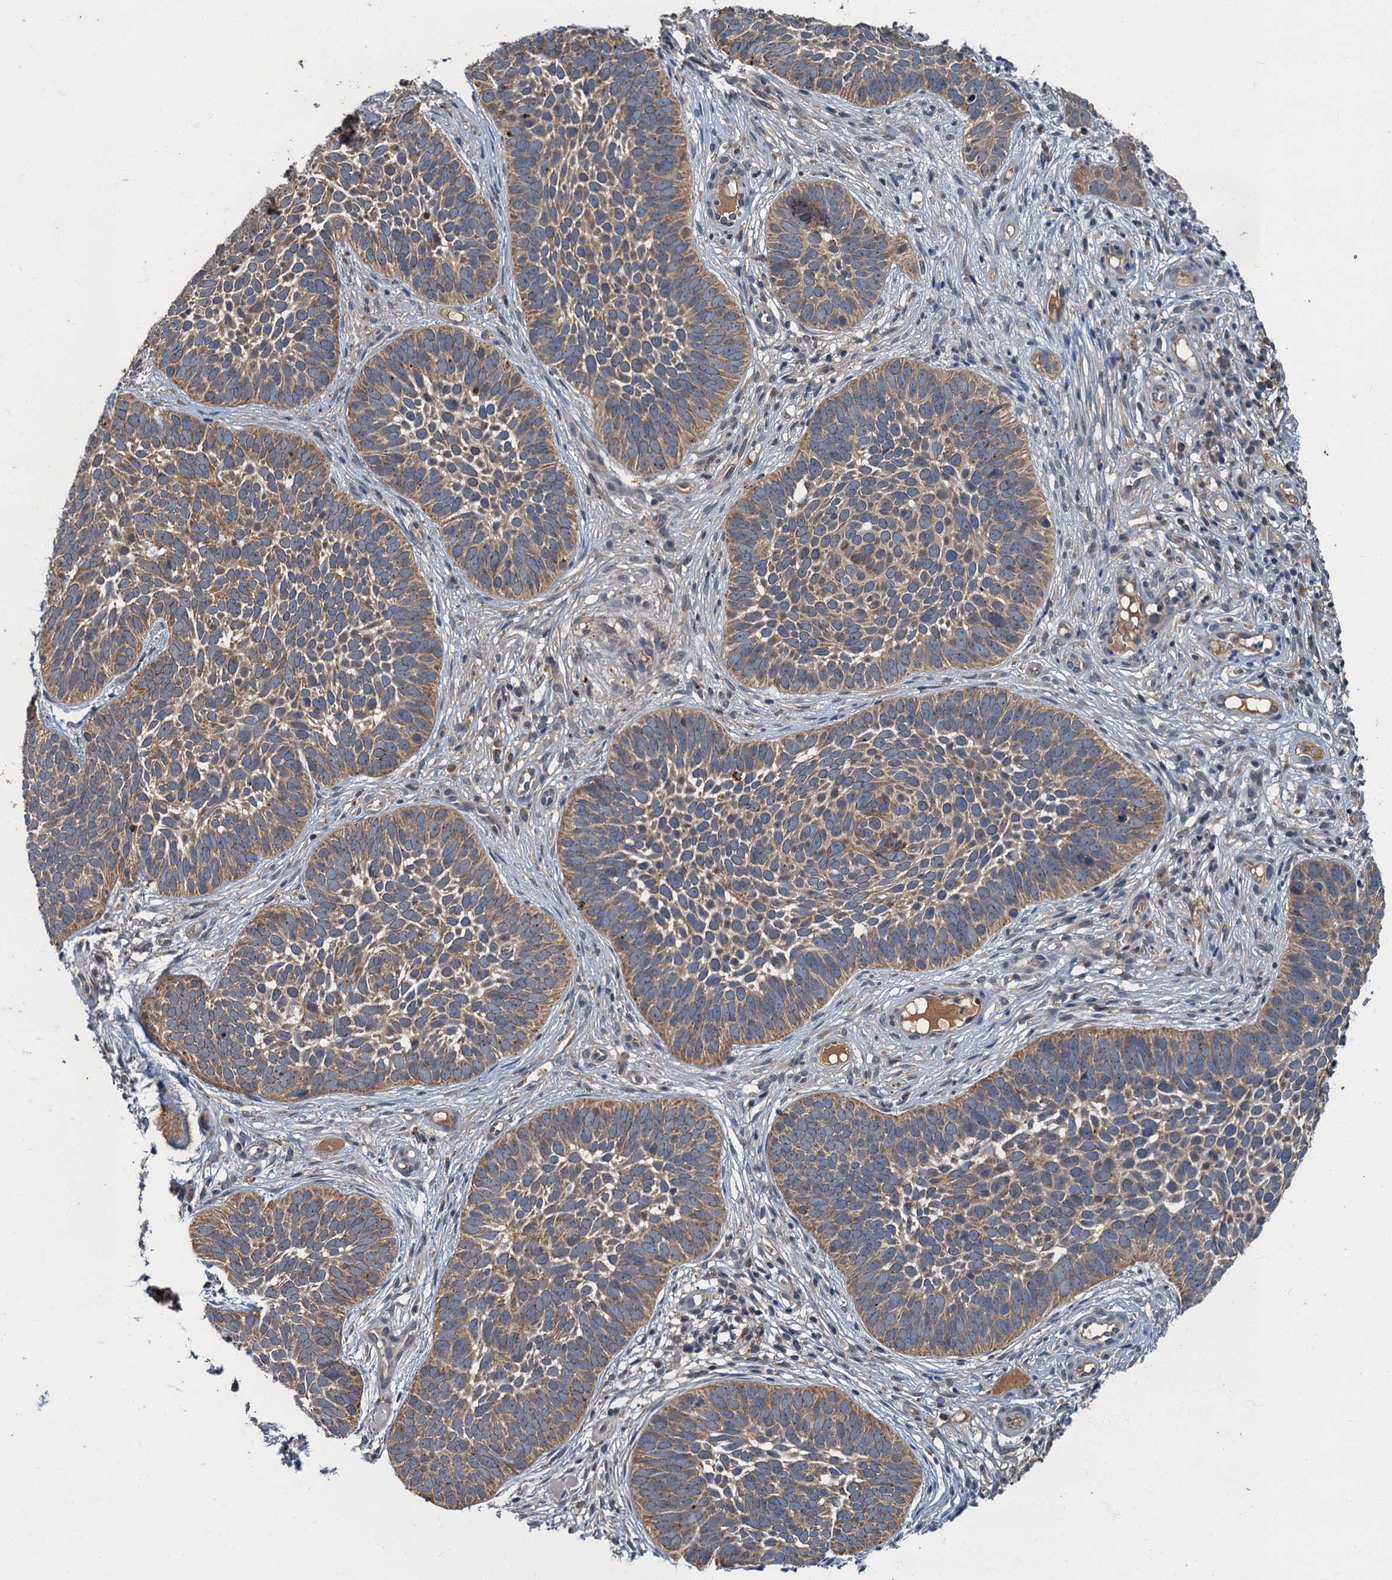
{"staining": {"intensity": "moderate", "quantity": "25%-75%", "location": "cytoplasmic/membranous"}, "tissue": "skin cancer", "cell_type": "Tumor cells", "image_type": "cancer", "snomed": [{"axis": "morphology", "description": "Basal cell carcinoma"}, {"axis": "topography", "description": "Skin"}], "caption": "Immunohistochemistry histopathology image of neoplastic tissue: human skin basal cell carcinoma stained using IHC exhibits medium levels of moderate protein expression localized specifically in the cytoplasmic/membranous of tumor cells, appearing as a cytoplasmic/membranous brown color.", "gene": "WDCP", "patient": {"sex": "male", "age": 89}}